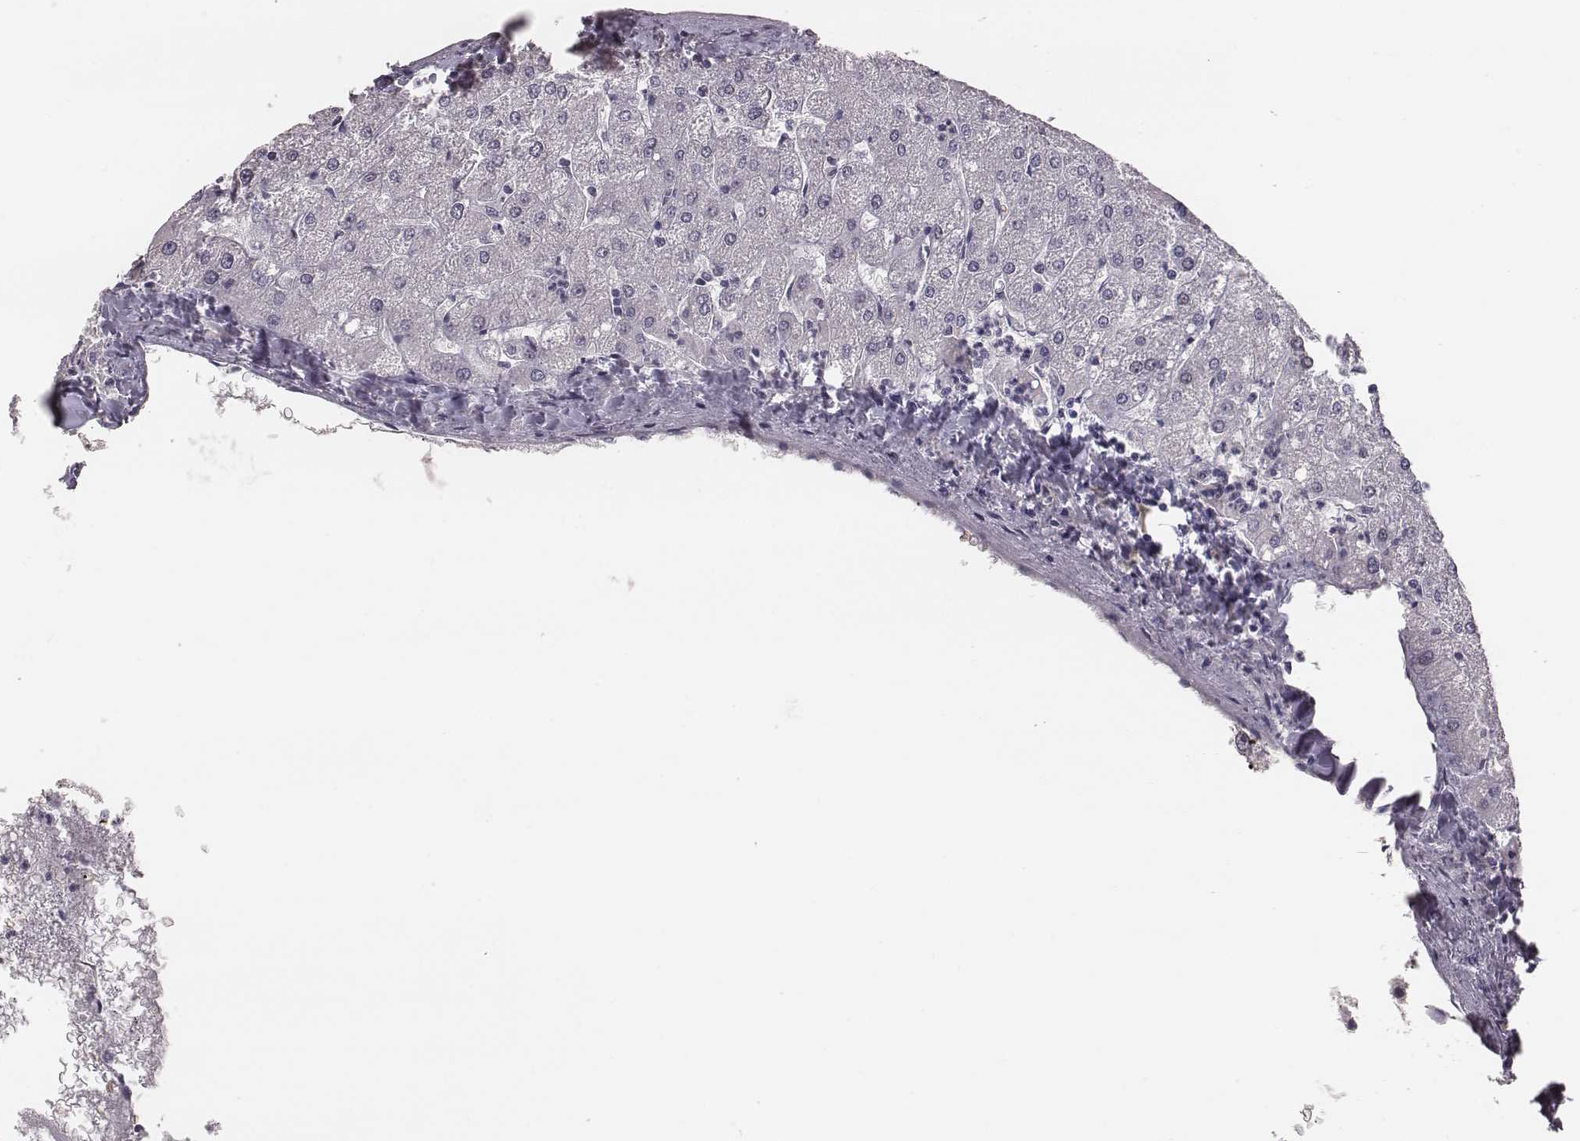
{"staining": {"intensity": "negative", "quantity": "none", "location": "none"}, "tissue": "liver", "cell_type": "Cholangiocytes", "image_type": "normal", "snomed": [{"axis": "morphology", "description": "Normal tissue, NOS"}, {"axis": "topography", "description": "Liver"}], "caption": "This is an immunohistochemistry (IHC) image of unremarkable liver. There is no staining in cholangiocytes.", "gene": "CSHL1", "patient": {"sex": "male", "age": 67}}